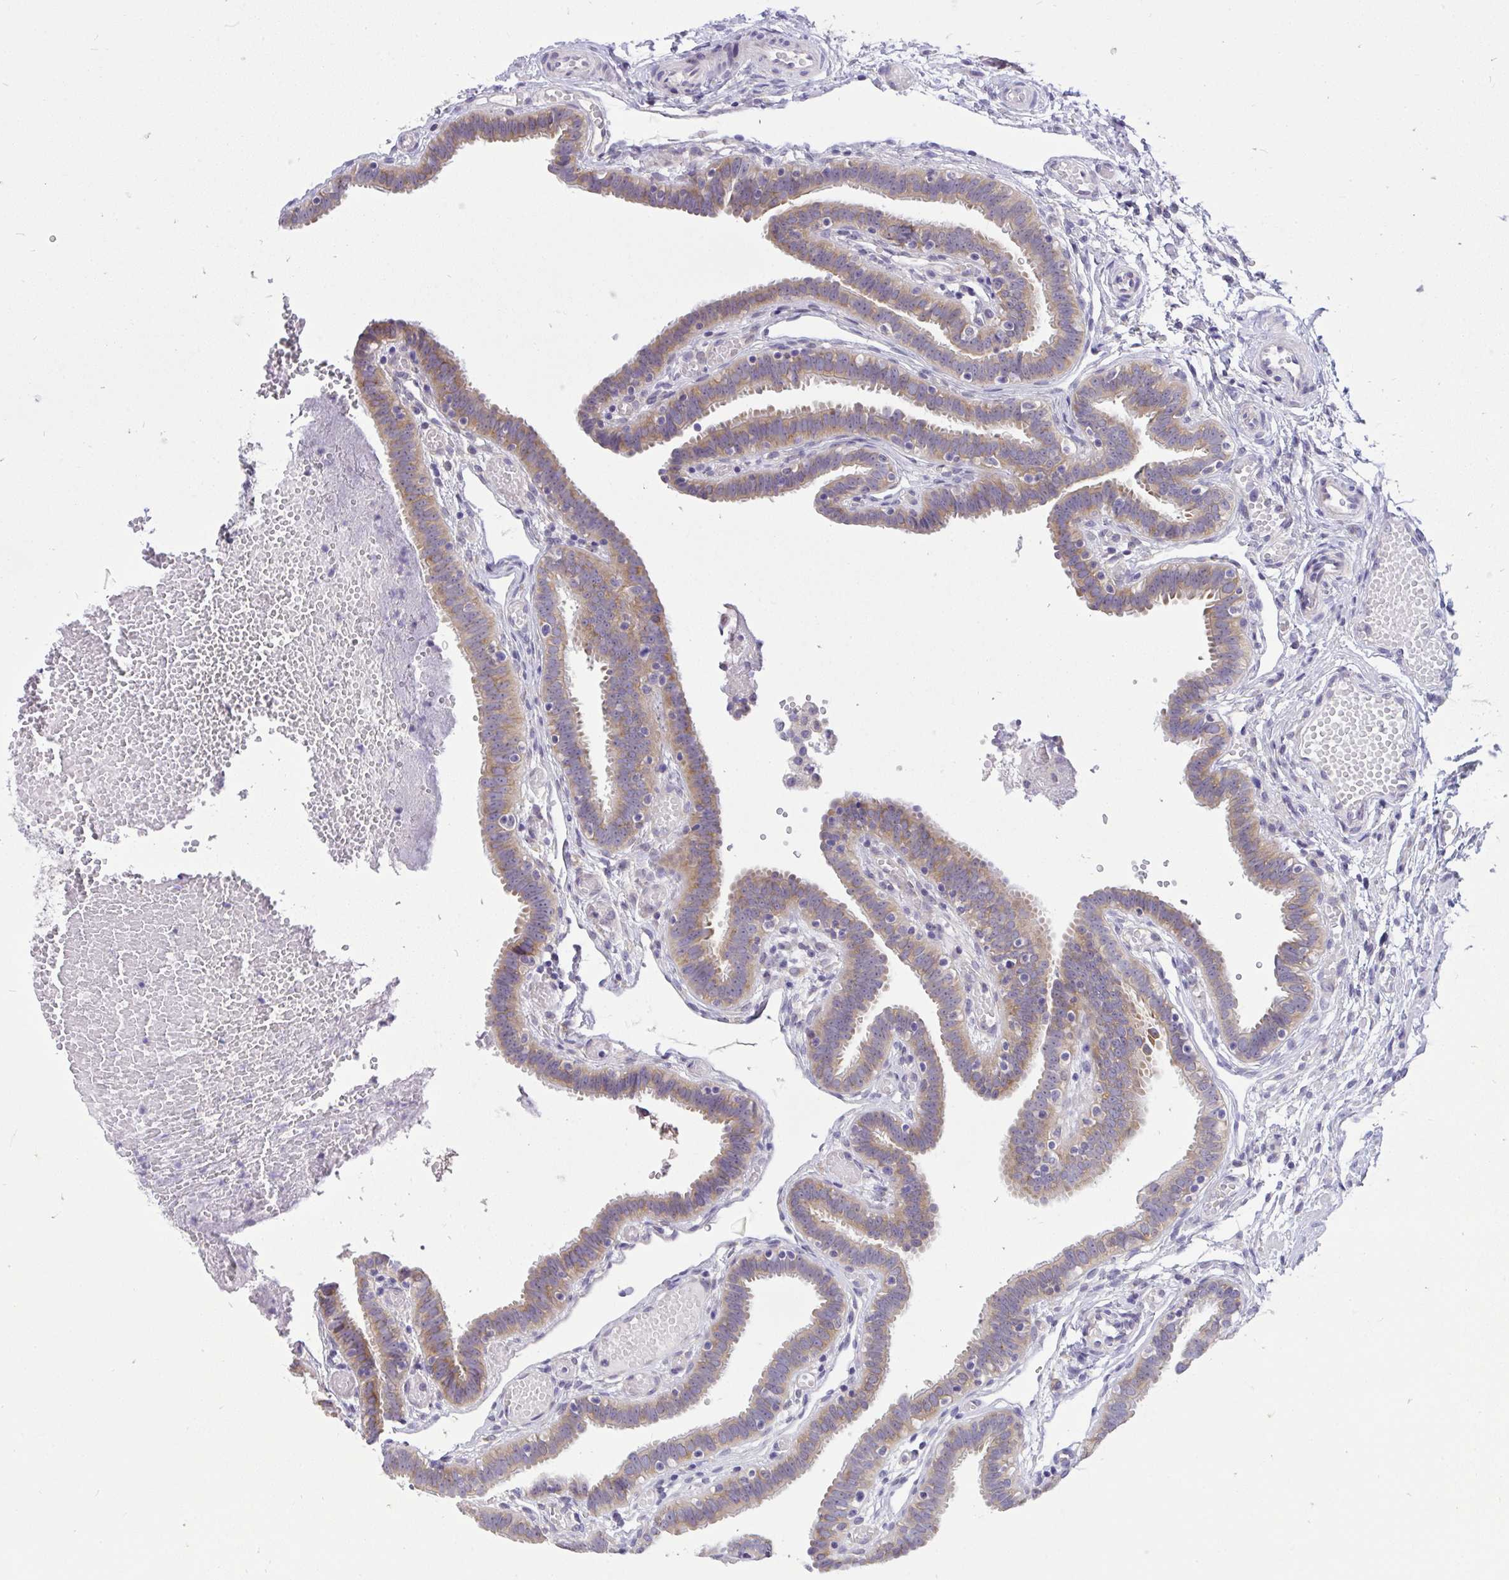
{"staining": {"intensity": "weak", "quantity": "25%-75%", "location": "cytoplasmic/membranous"}, "tissue": "fallopian tube", "cell_type": "Glandular cells", "image_type": "normal", "snomed": [{"axis": "morphology", "description": "Normal tissue, NOS"}, {"axis": "topography", "description": "Fallopian tube"}], "caption": "The immunohistochemical stain shows weak cytoplasmic/membranous positivity in glandular cells of benign fallopian tube. Immunohistochemistry stains the protein in brown and the nuclei are stained blue.", "gene": "VGLL3", "patient": {"sex": "female", "age": 37}}